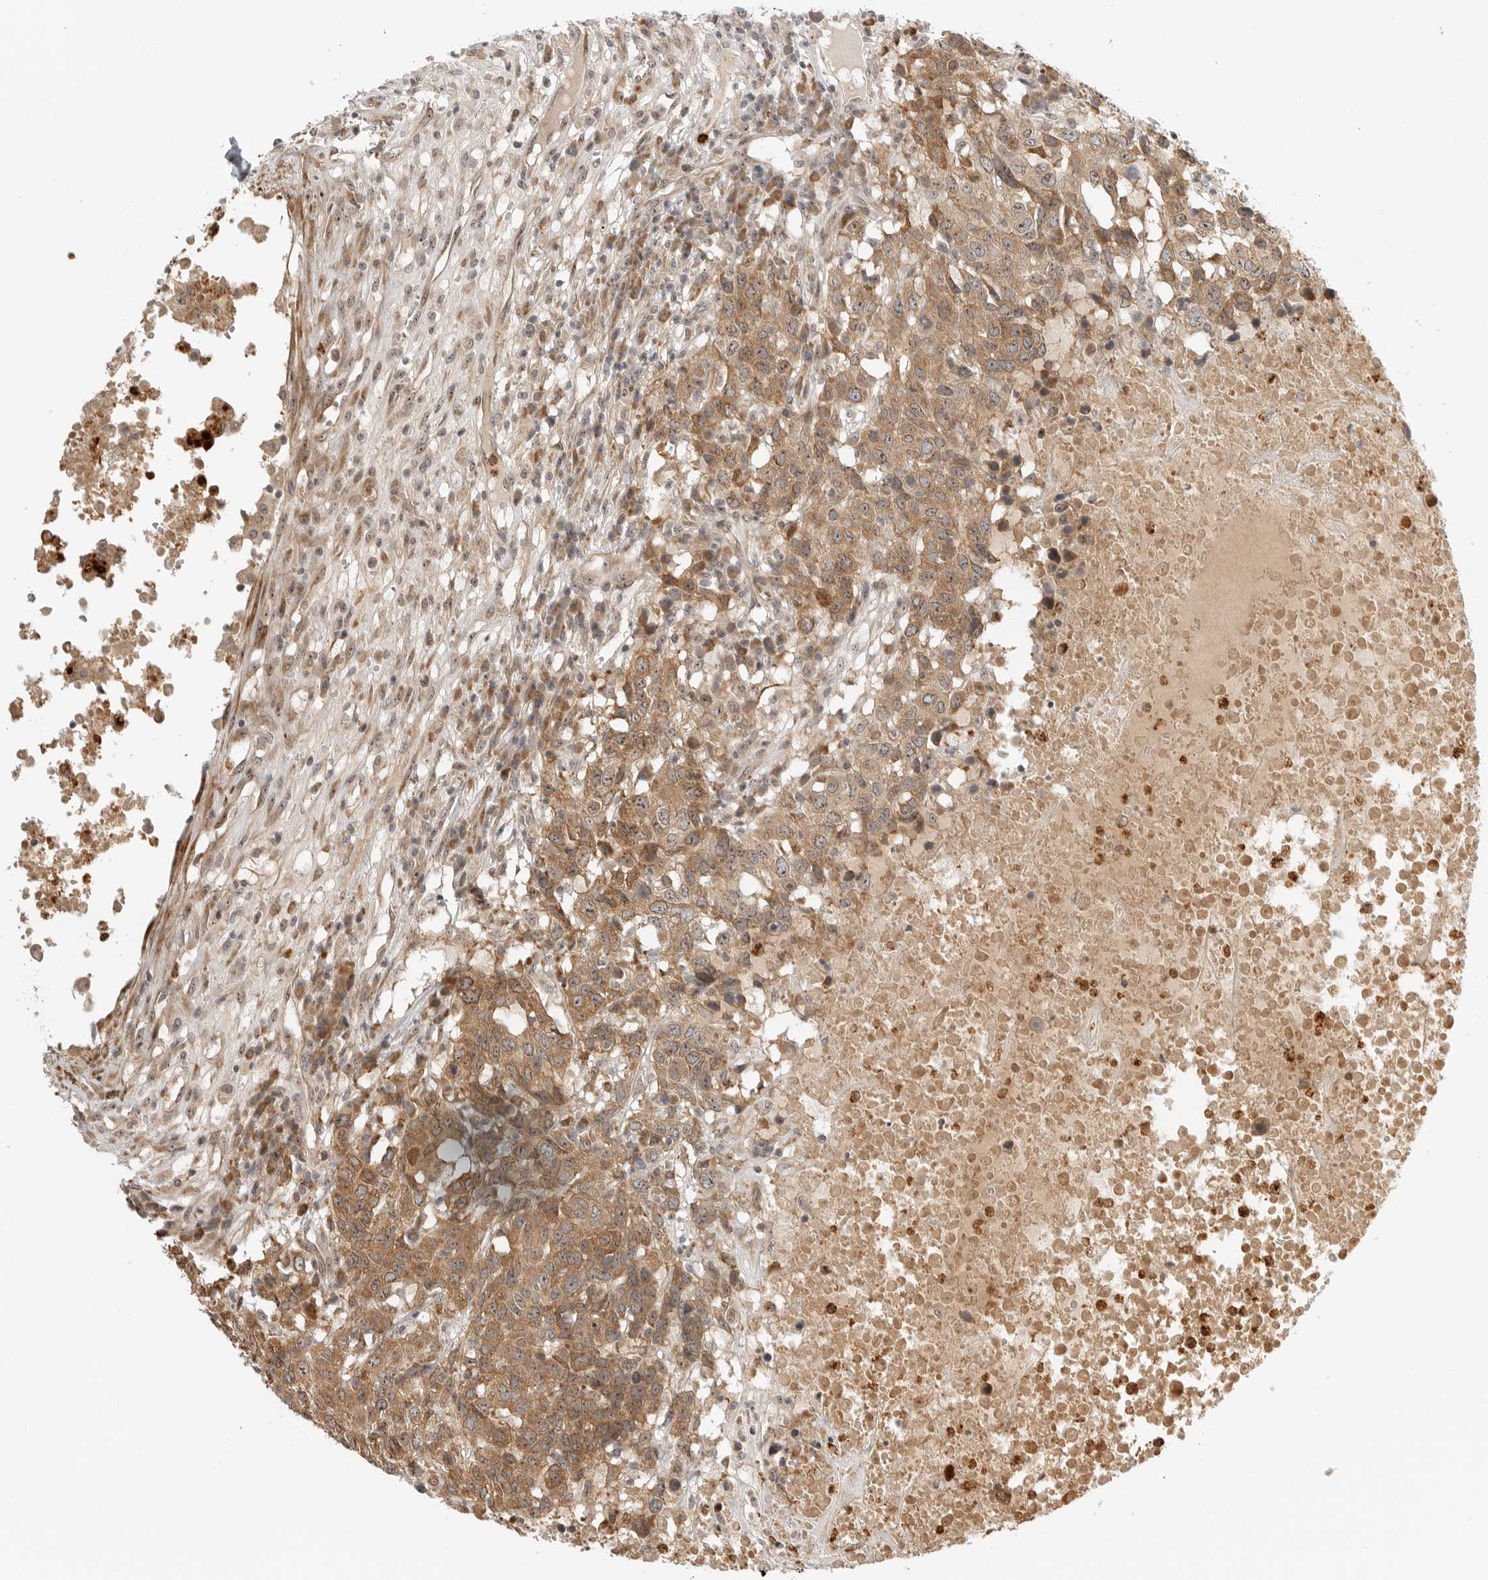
{"staining": {"intensity": "moderate", "quantity": ">75%", "location": "cytoplasmic/membranous,nuclear"}, "tissue": "head and neck cancer", "cell_type": "Tumor cells", "image_type": "cancer", "snomed": [{"axis": "morphology", "description": "Squamous cell carcinoma, NOS"}, {"axis": "topography", "description": "Head-Neck"}], "caption": "Moderate cytoplasmic/membranous and nuclear protein expression is seen in approximately >75% of tumor cells in squamous cell carcinoma (head and neck).", "gene": "DSCC1", "patient": {"sex": "male", "age": 66}}